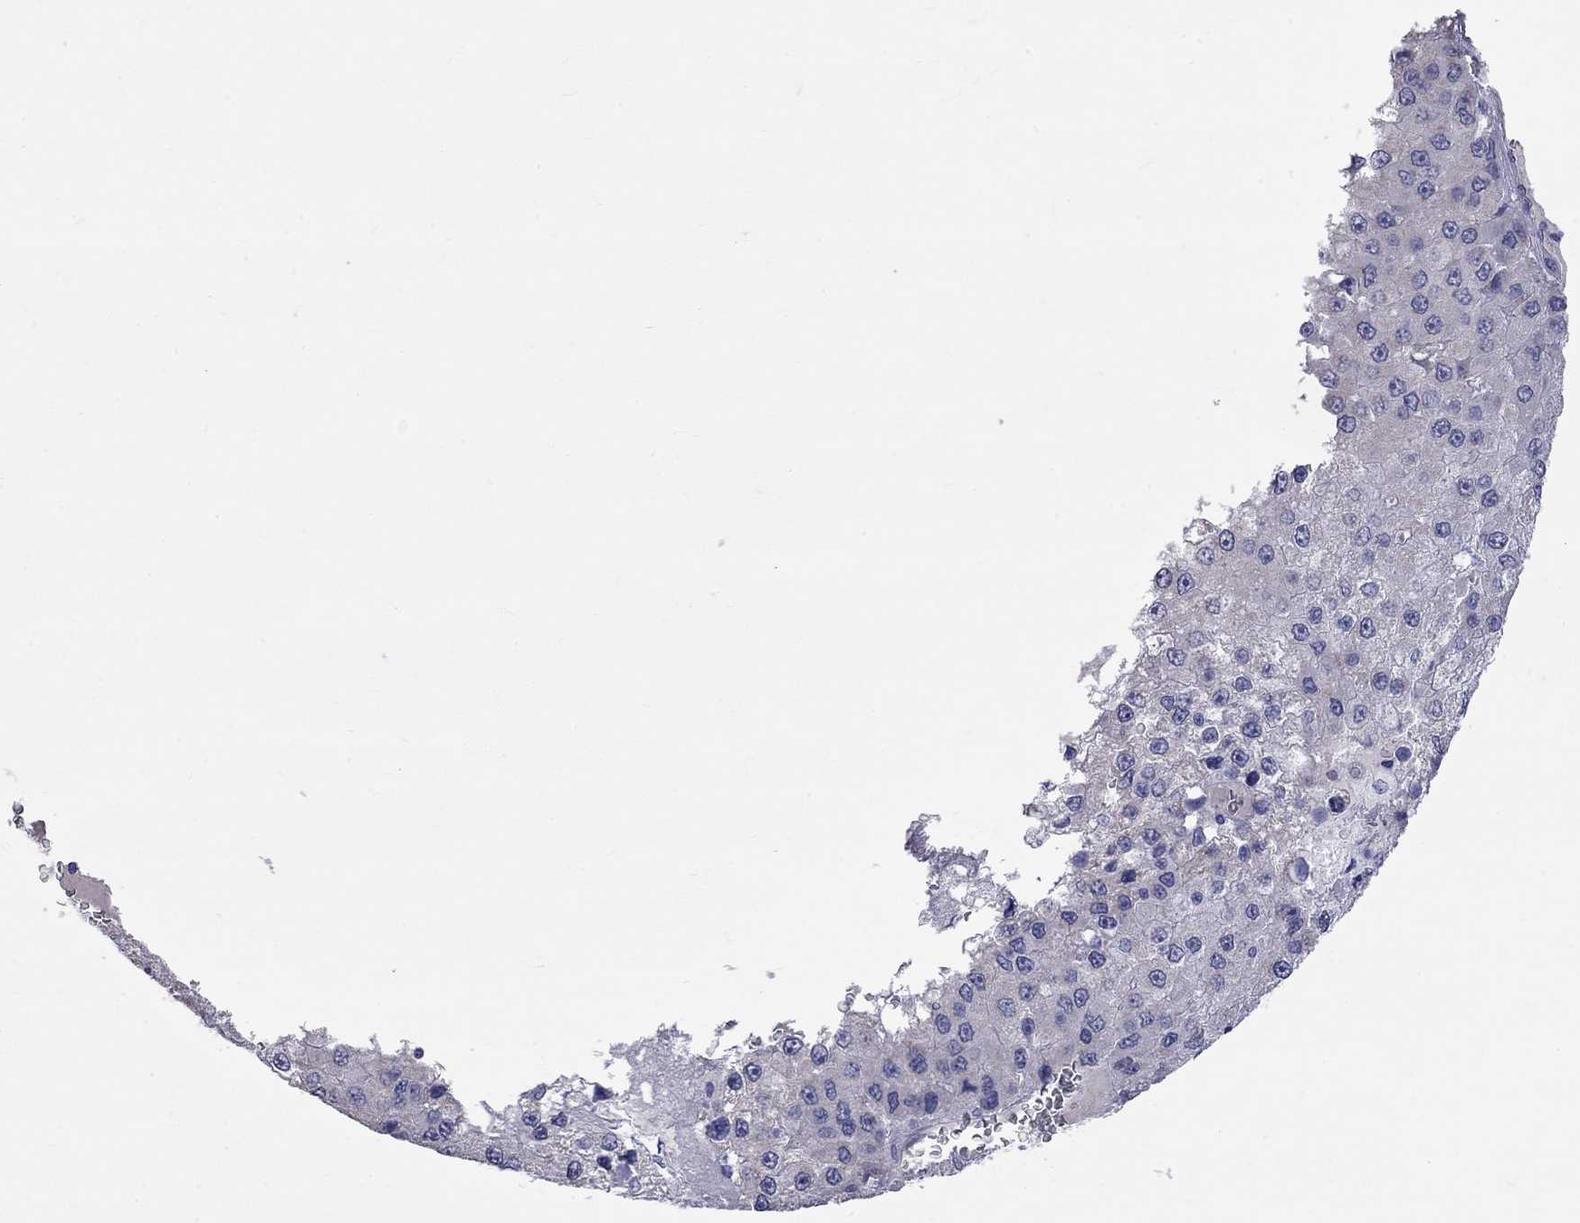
{"staining": {"intensity": "negative", "quantity": "none", "location": "none"}, "tissue": "liver cancer", "cell_type": "Tumor cells", "image_type": "cancer", "snomed": [{"axis": "morphology", "description": "Carcinoma, Hepatocellular, NOS"}, {"axis": "topography", "description": "Liver"}], "caption": "Protein analysis of liver cancer reveals no significant positivity in tumor cells.", "gene": "KCND2", "patient": {"sex": "female", "age": 73}}